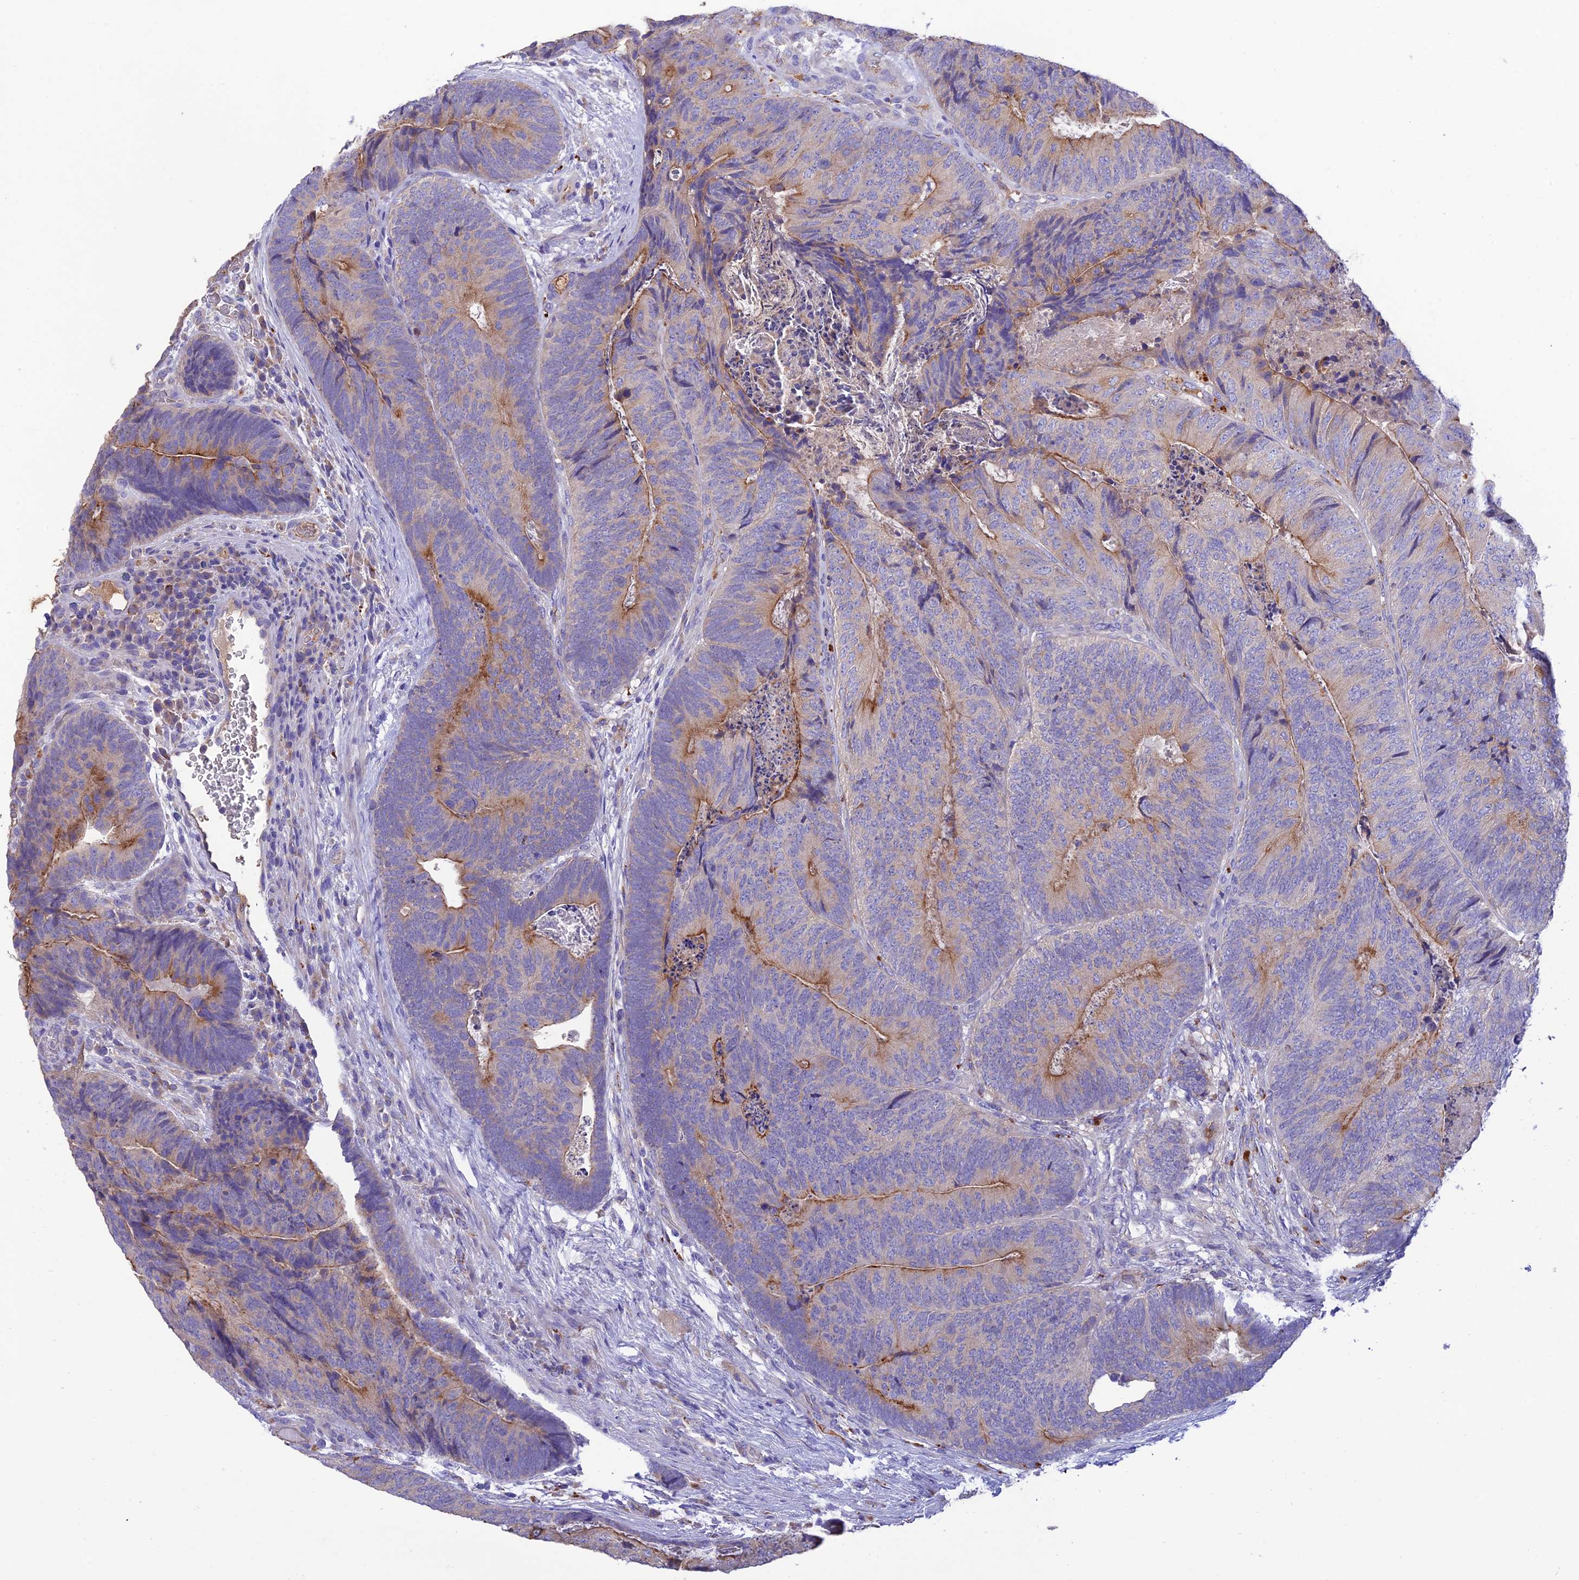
{"staining": {"intensity": "moderate", "quantity": "<25%", "location": "cytoplasmic/membranous"}, "tissue": "colorectal cancer", "cell_type": "Tumor cells", "image_type": "cancer", "snomed": [{"axis": "morphology", "description": "Adenocarcinoma, NOS"}, {"axis": "topography", "description": "Colon"}], "caption": "Human adenocarcinoma (colorectal) stained with a brown dye displays moderate cytoplasmic/membranous positive staining in about <25% of tumor cells.", "gene": "SFT2D2", "patient": {"sex": "female", "age": 67}}